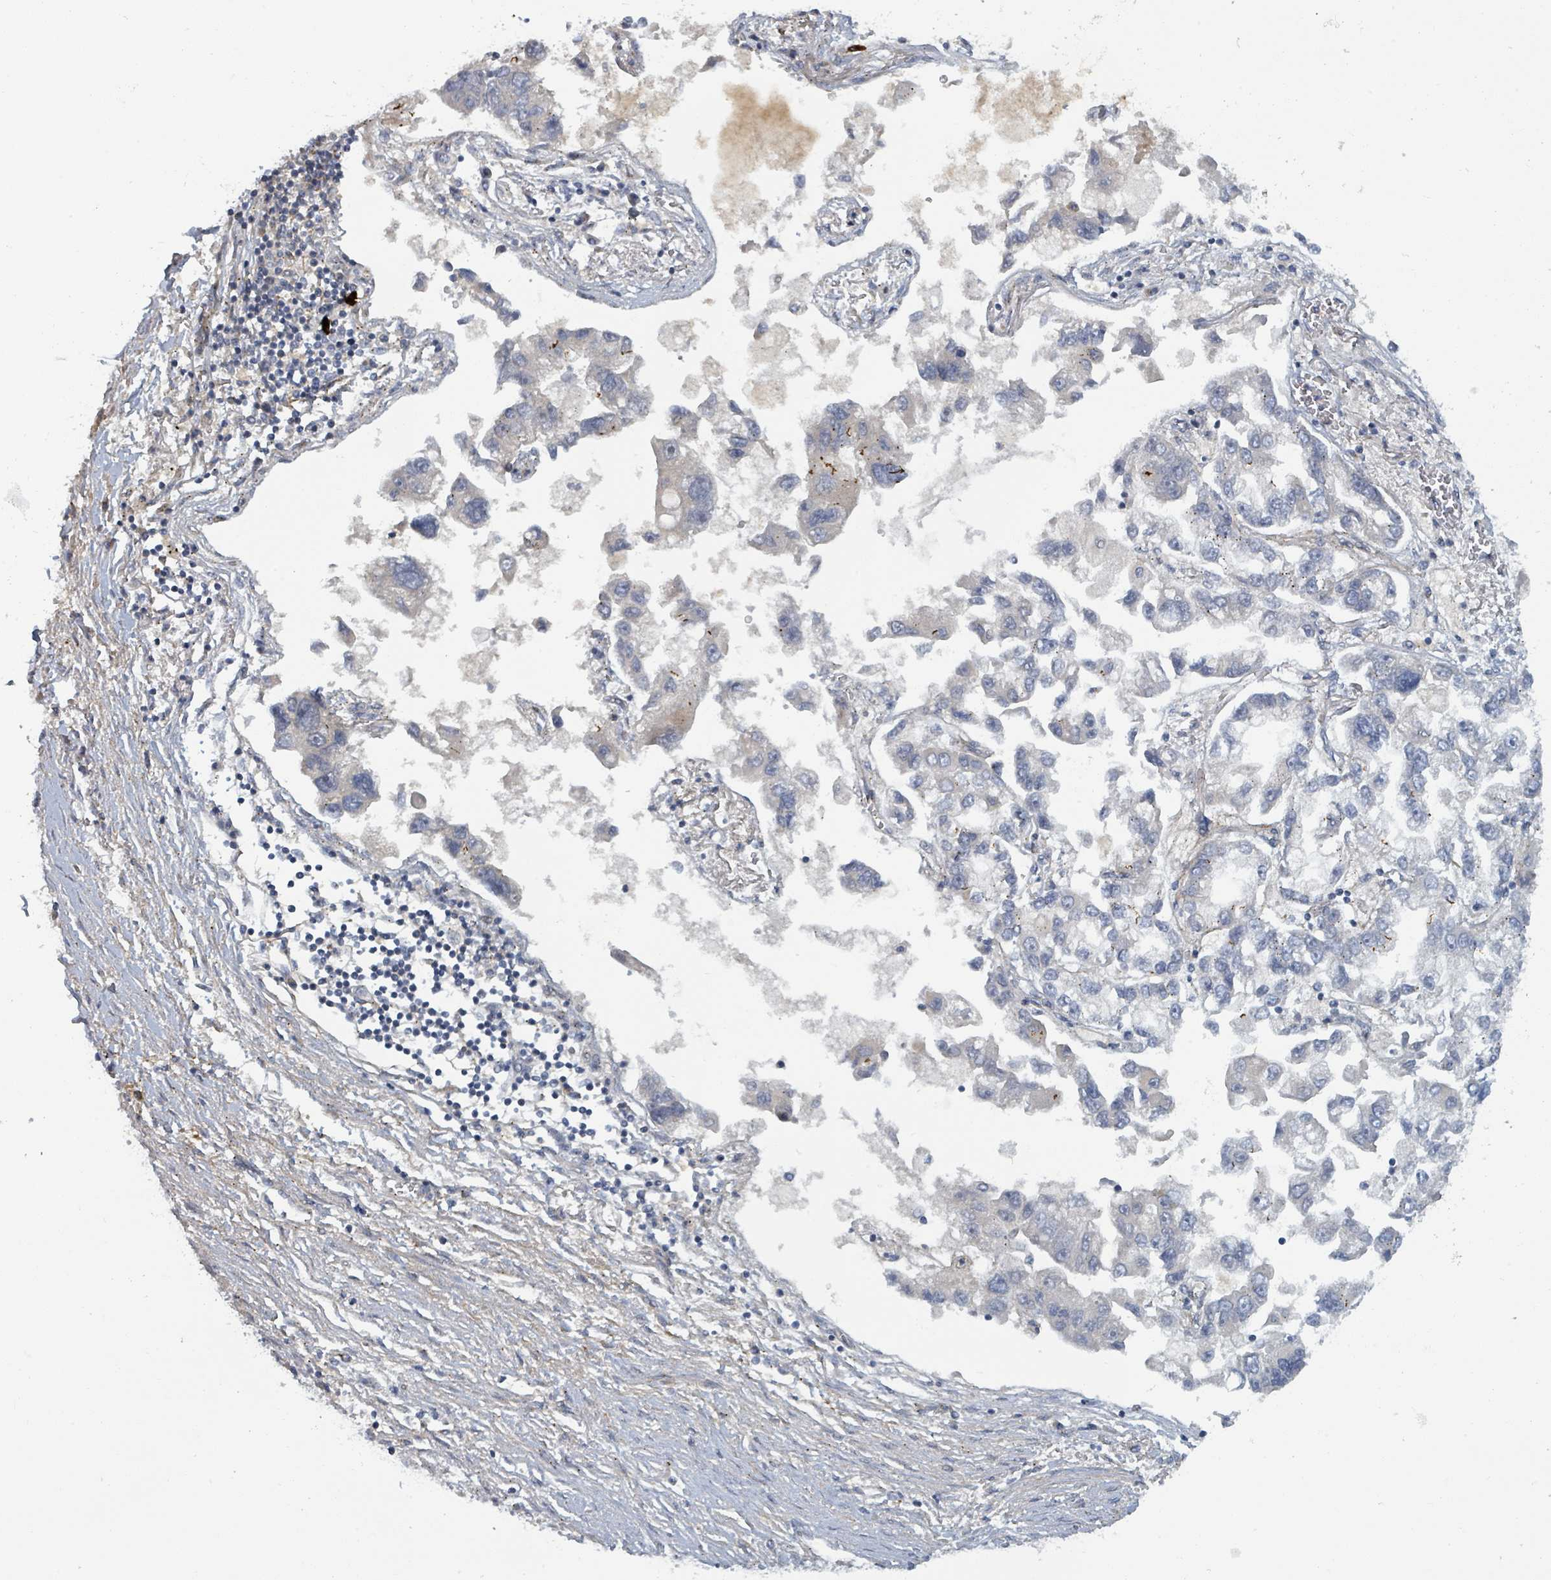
{"staining": {"intensity": "negative", "quantity": "none", "location": "none"}, "tissue": "lung cancer", "cell_type": "Tumor cells", "image_type": "cancer", "snomed": [{"axis": "morphology", "description": "Adenocarcinoma, NOS"}, {"axis": "topography", "description": "Lung"}], "caption": "Human adenocarcinoma (lung) stained for a protein using immunohistochemistry shows no positivity in tumor cells.", "gene": "COL5A3", "patient": {"sex": "female", "age": 54}}